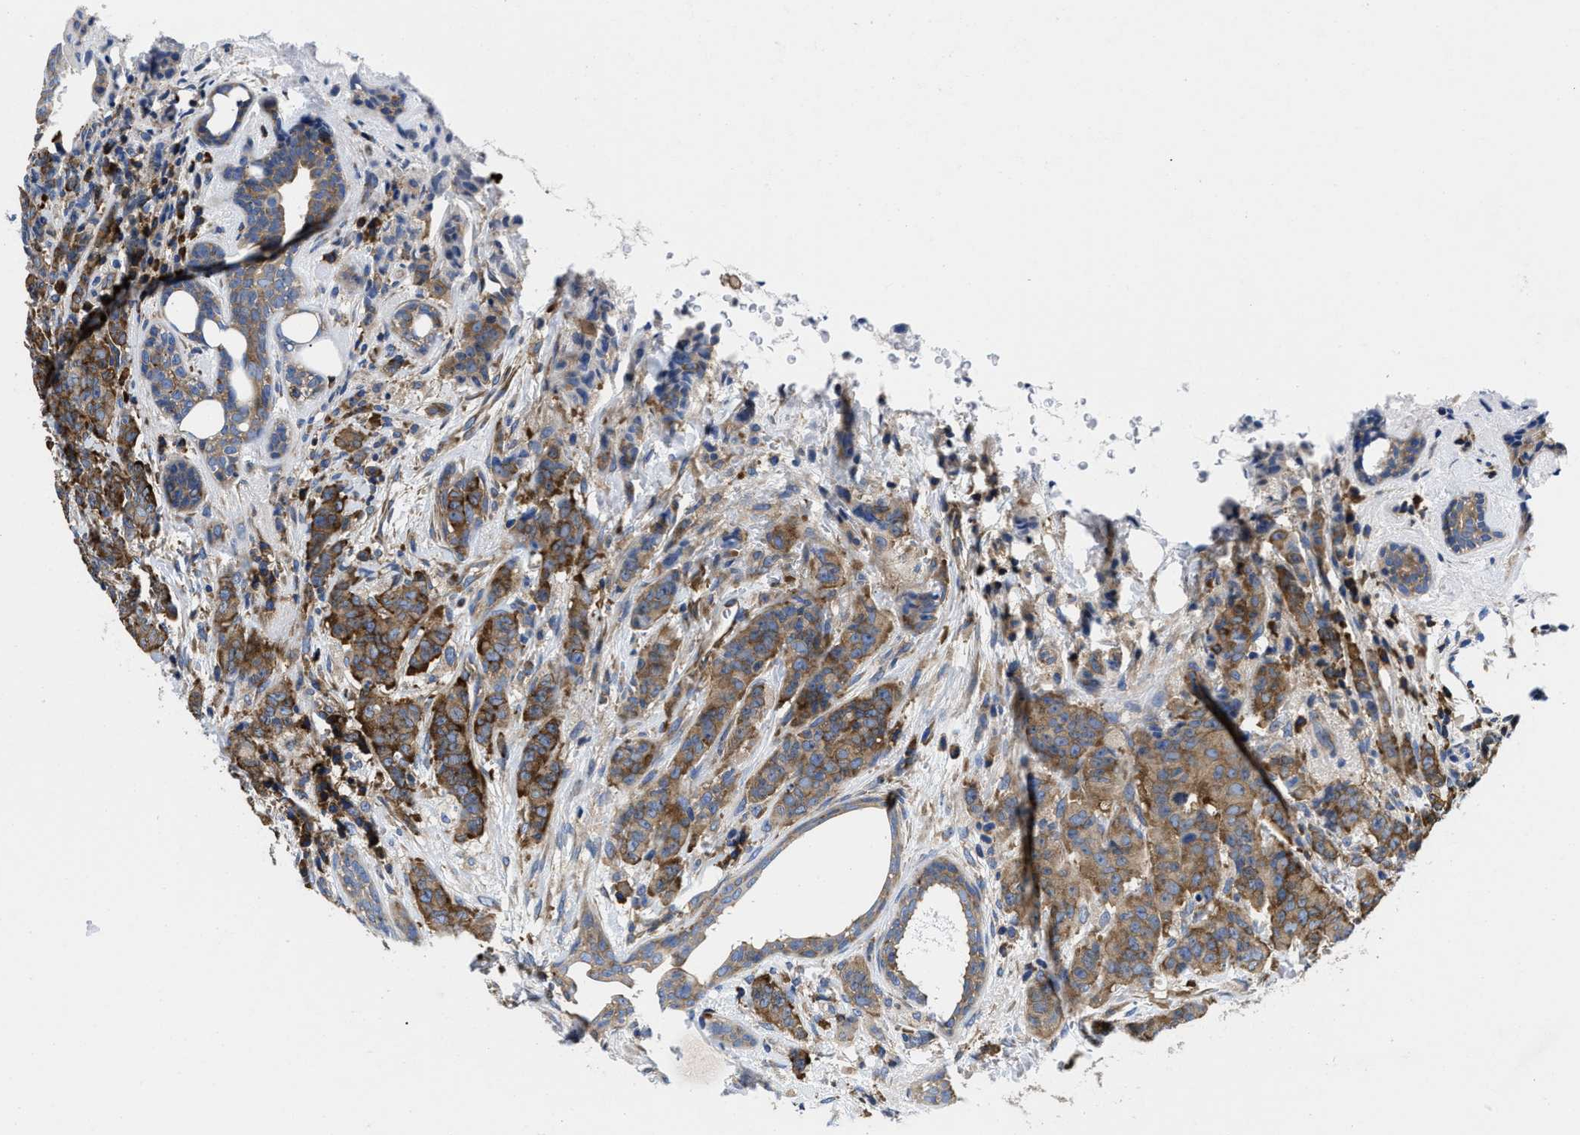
{"staining": {"intensity": "moderate", "quantity": ">75%", "location": "cytoplasmic/membranous"}, "tissue": "breast cancer", "cell_type": "Tumor cells", "image_type": "cancer", "snomed": [{"axis": "morphology", "description": "Duct carcinoma"}, {"axis": "topography", "description": "Breast"}], "caption": "Moderate cytoplasmic/membranous protein staining is present in approximately >75% of tumor cells in breast infiltrating ductal carcinoma.", "gene": "YARS1", "patient": {"sex": "female", "age": 40}}